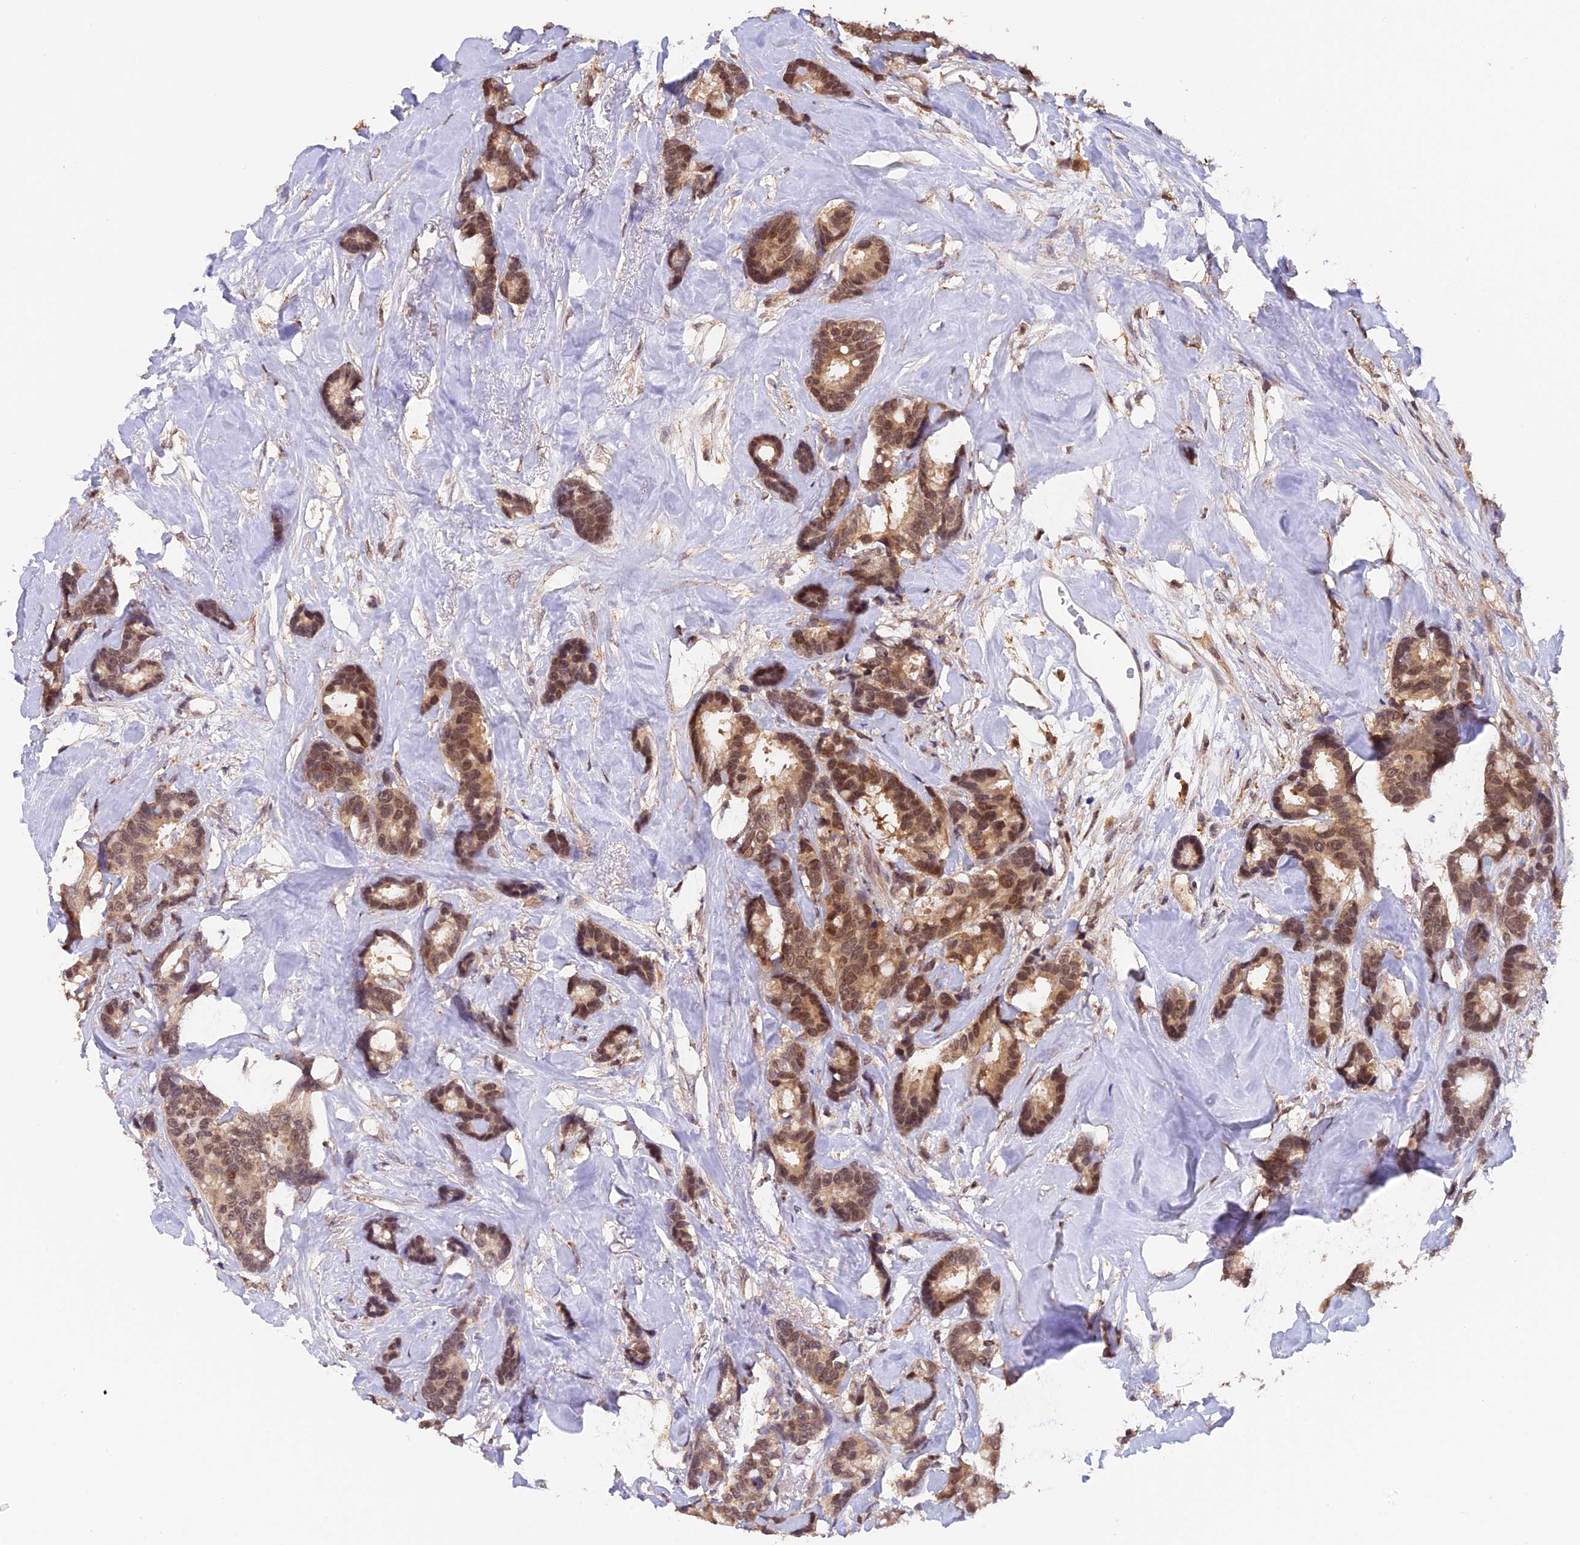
{"staining": {"intensity": "moderate", "quantity": ">75%", "location": "cytoplasmic/membranous,nuclear"}, "tissue": "breast cancer", "cell_type": "Tumor cells", "image_type": "cancer", "snomed": [{"axis": "morphology", "description": "Duct carcinoma"}, {"axis": "topography", "description": "Breast"}], "caption": "High-power microscopy captured an immunohistochemistry (IHC) image of infiltrating ductal carcinoma (breast), revealing moderate cytoplasmic/membranous and nuclear staining in approximately >75% of tumor cells. The protein of interest is shown in brown color, while the nuclei are stained blue.", "gene": "MNS1", "patient": {"sex": "female", "age": 87}}